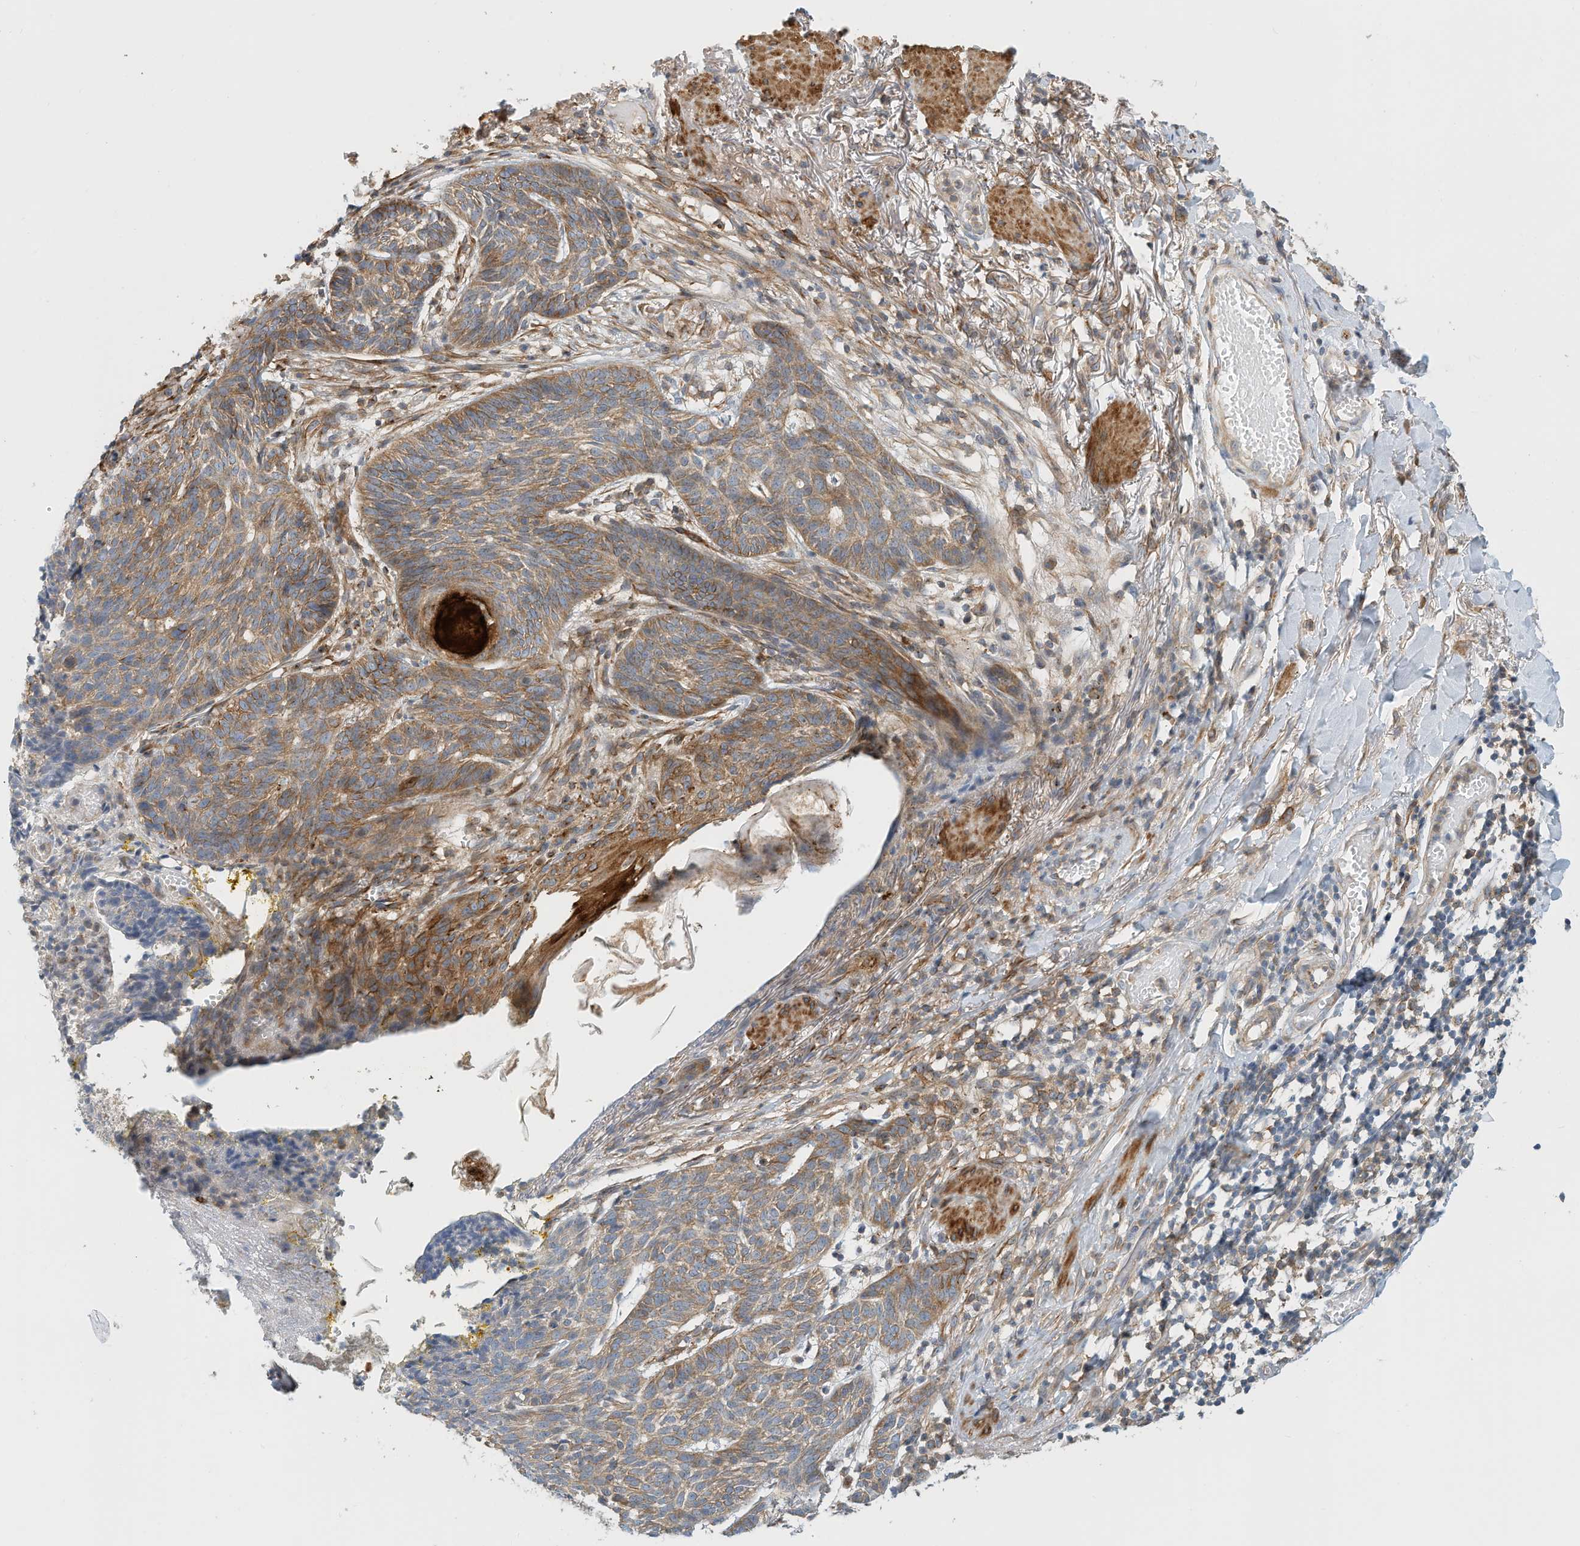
{"staining": {"intensity": "moderate", "quantity": ">75%", "location": "cytoplasmic/membranous"}, "tissue": "skin cancer", "cell_type": "Tumor cells", "image_type": "cancer", "snomed": [{"axis": "morphology", "description": "Normal tissue, NOS"}, {"axis": "morphology", "description": "Basal cell carcinoma"}, {"axis": "topography", "description": "Skin"}], "caption": "Basal cell carcinoma (skin) stained for a protein (brown) reveals moderate cytoplasmic/membranous positive positivity in approximately >75% of tumor cells.", "gene": "MICAL1", "patient": {"sex": "male", "age": 64}}